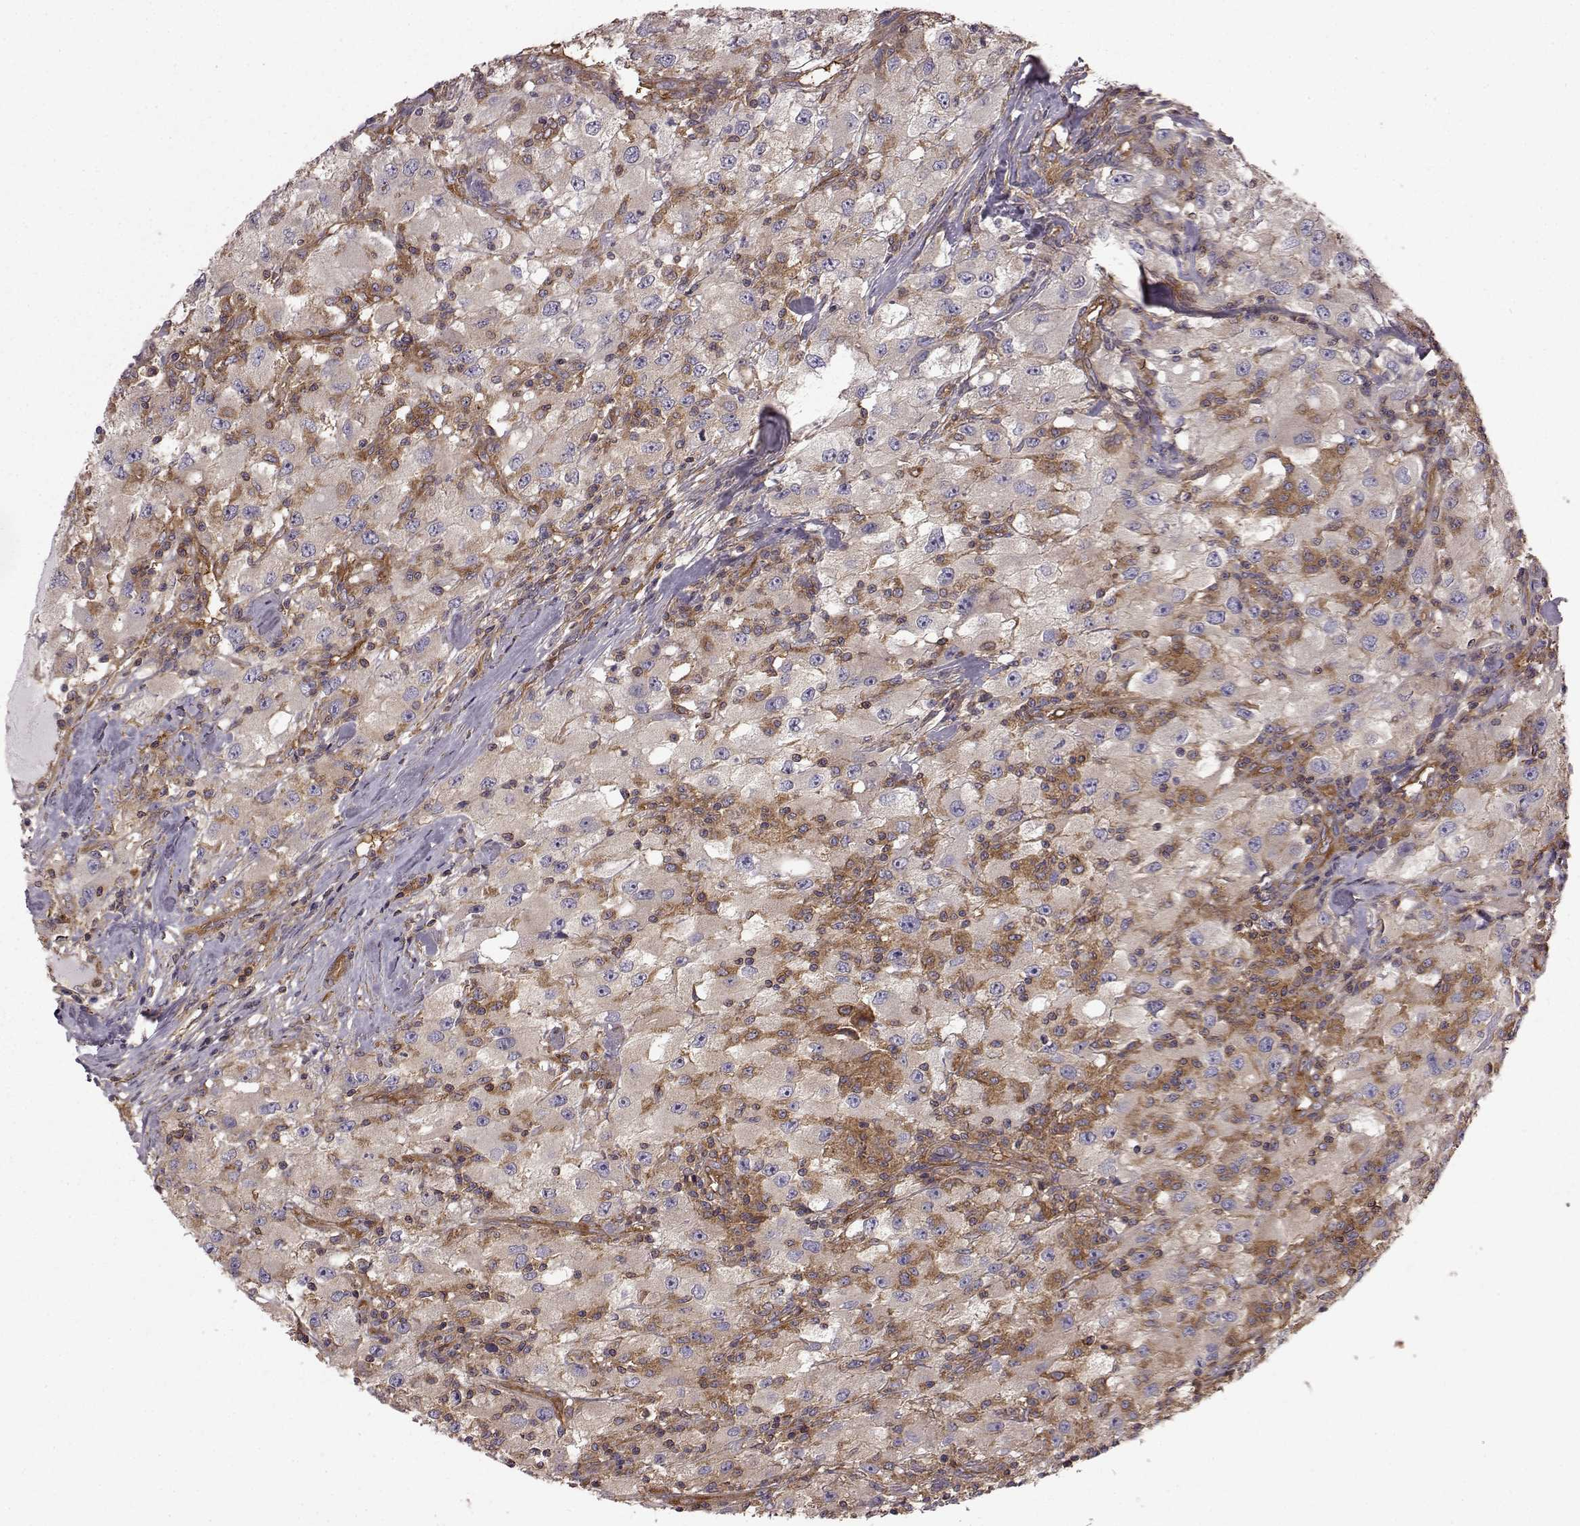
{"staining": {"intensity": "moderate", "quantity": "25%-75%", "location": "cytoplasmic/membranous"}, "tissue": "renal cancer", "cell_type": "Tumor cells", "image_type": "cancer", "snomed": [{"axis": "morphology", "description": "Adenocarcinoma, NOS"}, {"axis": "topography", "description": "Kidney"}], "caption": "Human renal cancer stained with a protein marker reveals moderate staining in tumor cells.", "gene": "RABGAP1", "patient": {"sex": "female", "age": 67}}